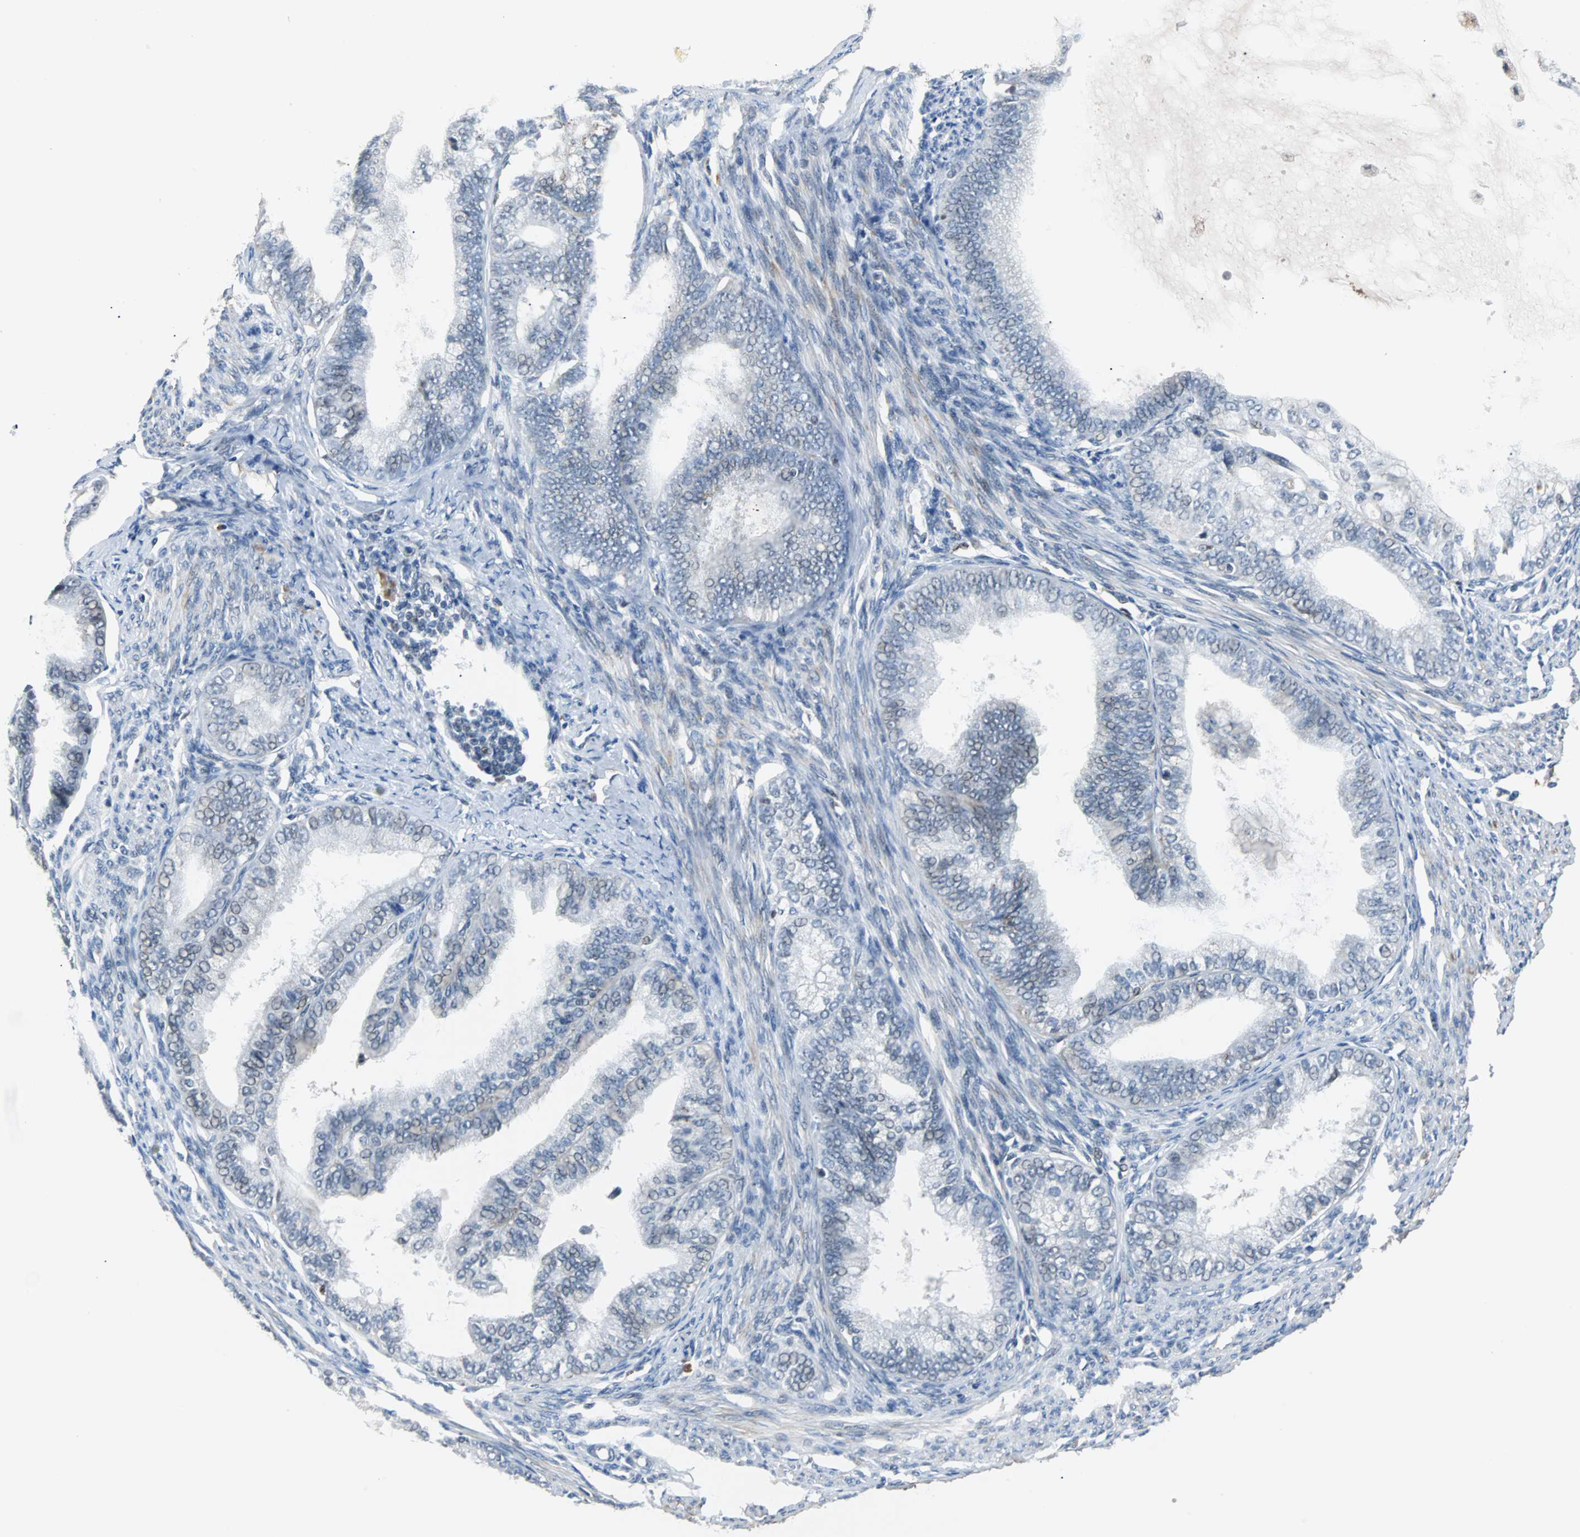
{"staining": {"intensity": "moderate", "quantity": "<25%", "location": "cytoplasmic/membranous"}, "tissue": "endometrial cancer", "cell_type": "Tumor cells", "image_type": "cancer", "snomed": [{"axis": "morphology", "description": "Adenocarcinoma, NOS"}, {"axis": "topography", "description": "Endometrium"}], "caption": "Immunohistochemistry of endometrial cancer (adenocarcinoma) reveals low levels of moderate cytoplasmic/membranous staining in about <25% of tumor cells.", "gene": "HLX", "patient": {"sex": "female", "age": 86}}